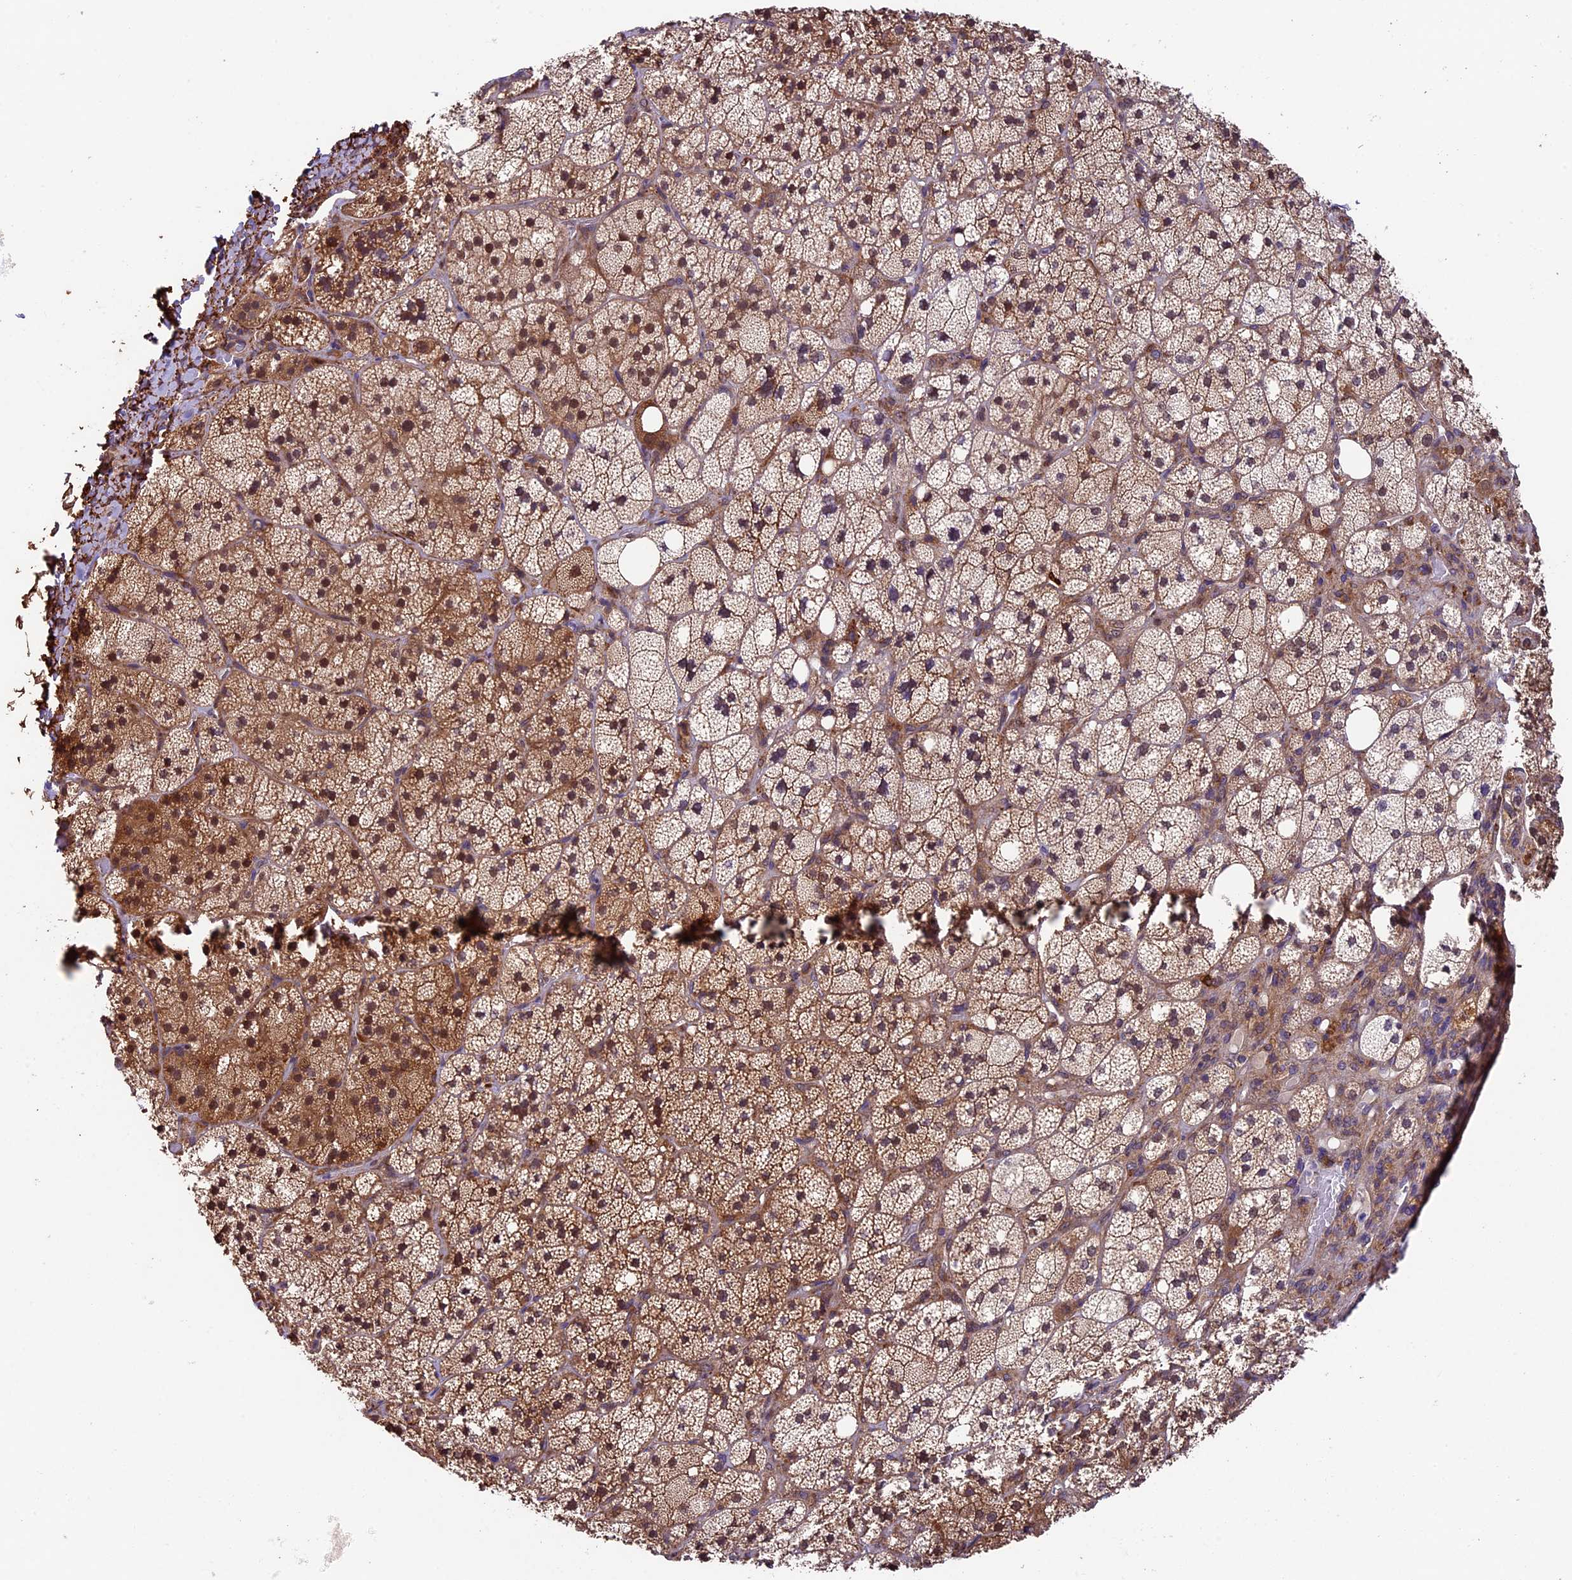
{"staining": {"intensity": "strong", "quantity": ">75%", "location": "cytoplasmic/membranous,nuclear"}, "tissue": "adrenal gland", "cell_type": "Glandular cells", "image_type": "normal", "snomed": [{"axis": "morphology", "description": "Normal tissue, NOS"}, {"axis": "topography", "description": "Adrenal gland"}], "caption": "Immunohistochemistry of unremarkable adrenal gland demonstrates high levels of strong cytoplasmic/membranous,nuclear staining in approximately >75% of glandular cells.", "gene": "LSM7", "patient": {"sex": "male", "age": 61}}